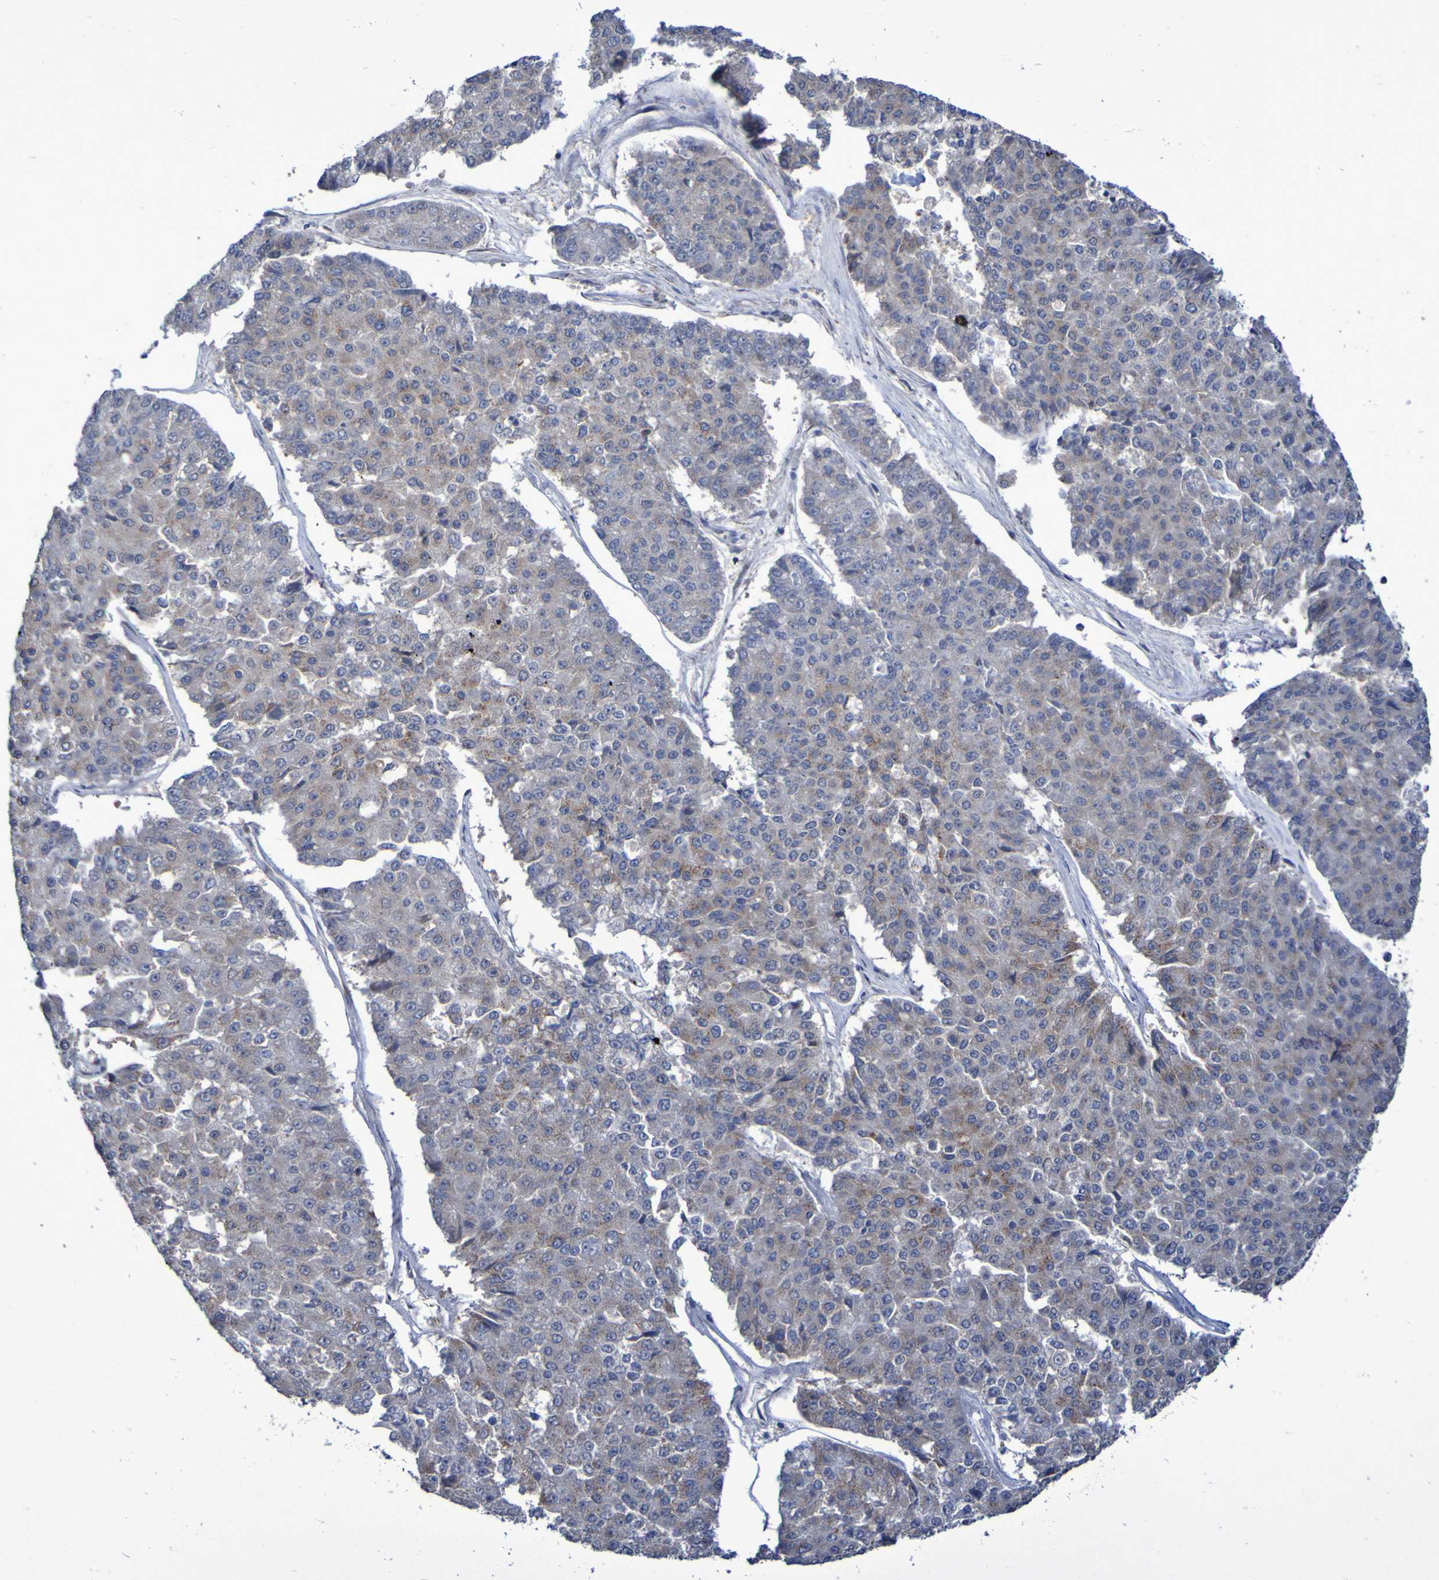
{"staining": {"intensity": "weak", "quantity": "<25%", "location": "cytoplasmic/membranous"}, "tissue": "pancreatic cancer", "cell_type": "Tumor cells", "image_type": "cancer", "snomed": [{"axis": "morphology", "description": "Adenocarcinoma, NOS"}, {"axis": "topography", "description": "Pancreas"}], "caption": "Pancreatic adenocarcinoma was stained to show a protein in brown. There is no significant staining in tumor cells.", "gene": "LMBRD2", "patient": {"sex": "male", "age": 50}}